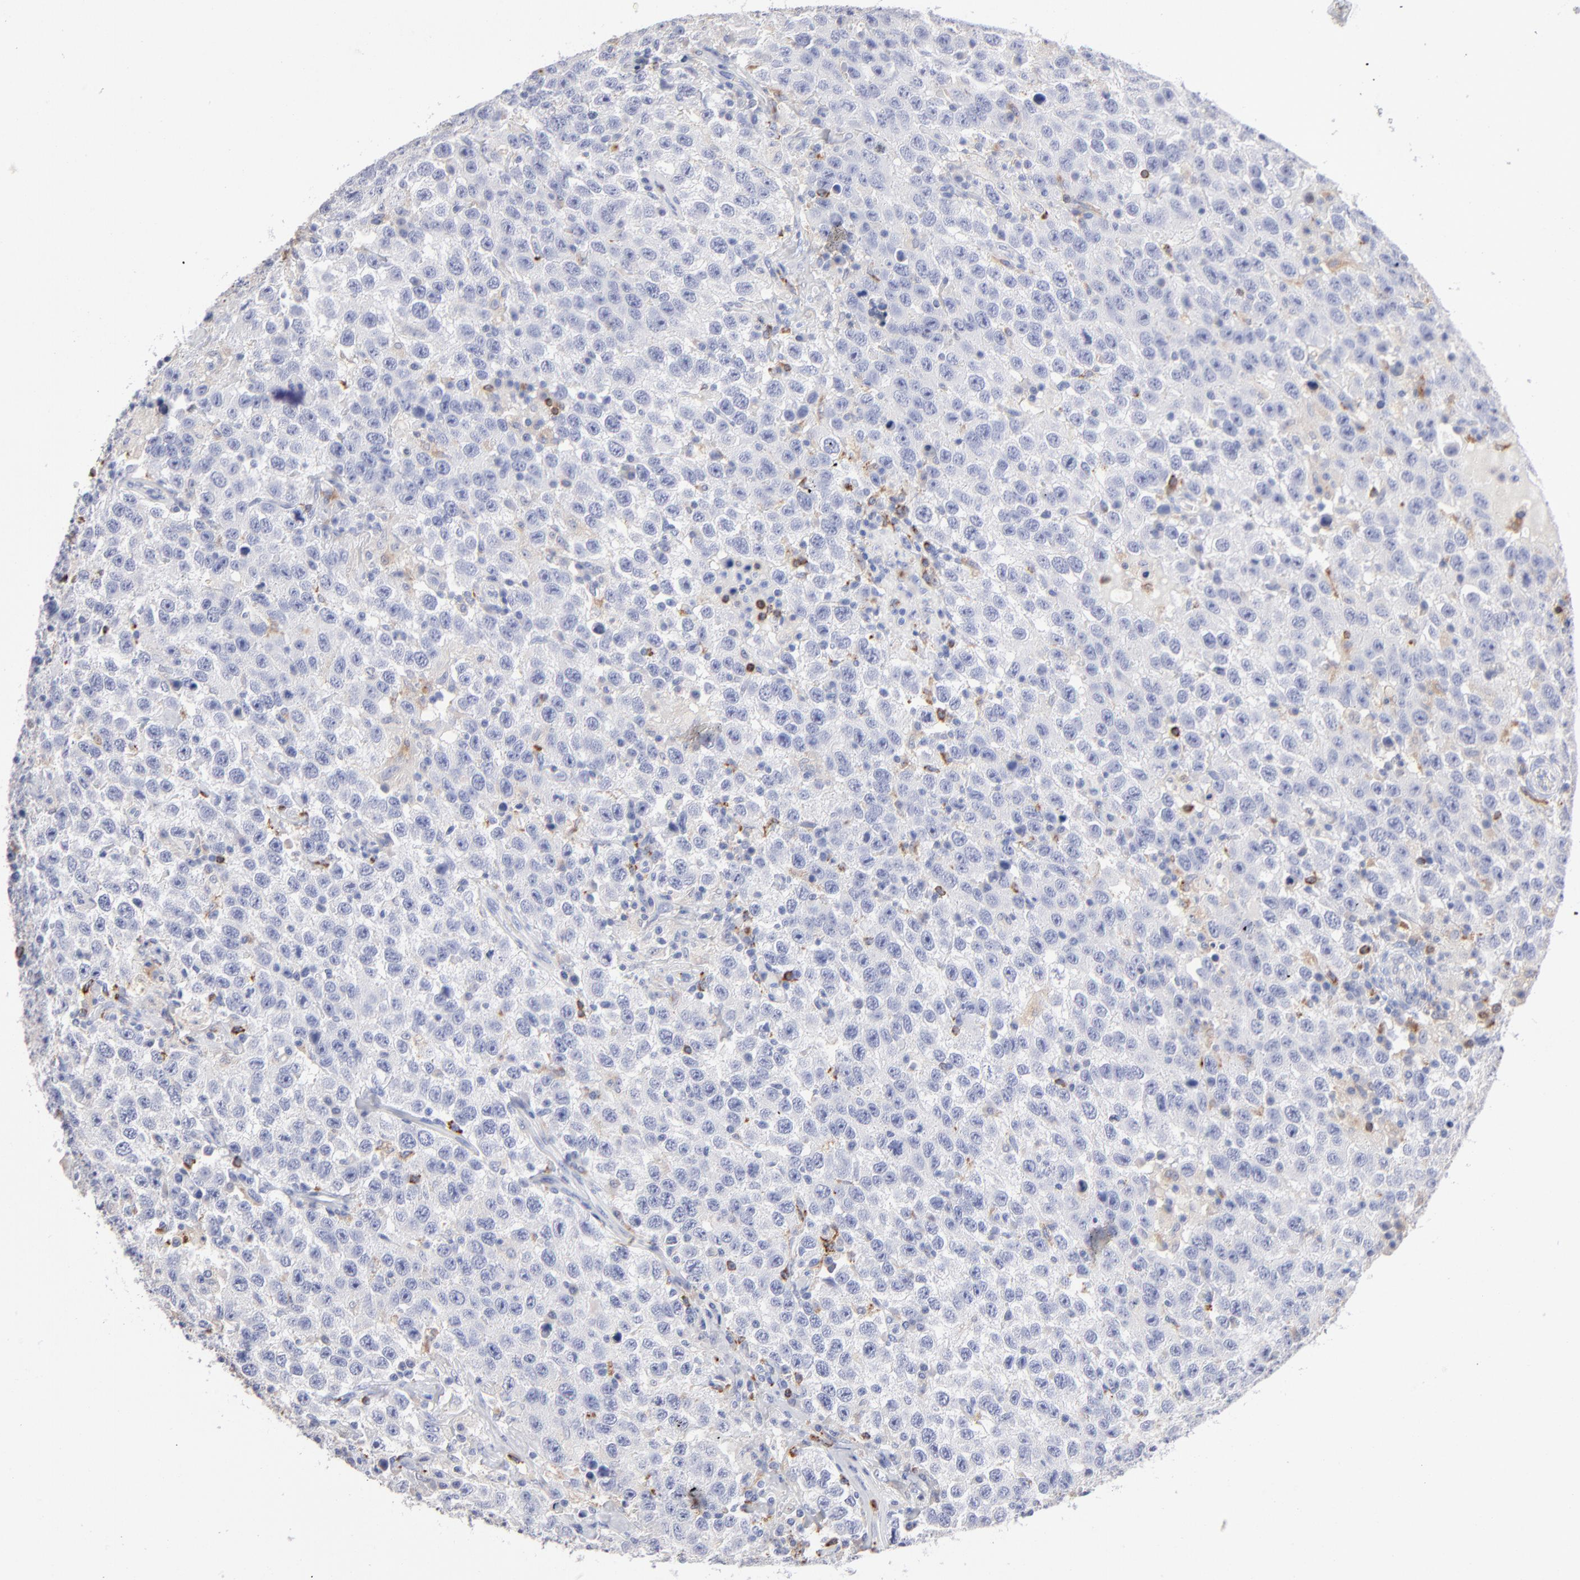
{"staining": {"intensity": "negative", "quantity": "none", "location": "none"}, "tissue": "testis cancer", "cell_type": "Tumor cells", "image_type": "cancer", "snomed": [{"axis": "morphology", "description": "Seminoma, NOS"}, {"axis": "topography", "description": "Testis"}], "caption": "Human testis seminoma stained for a protein using immunohistochemistry (IHC) shows no positivity in tumor cells.", "gene": "CD180", "patient": {"sex": "male", "age": 41}}